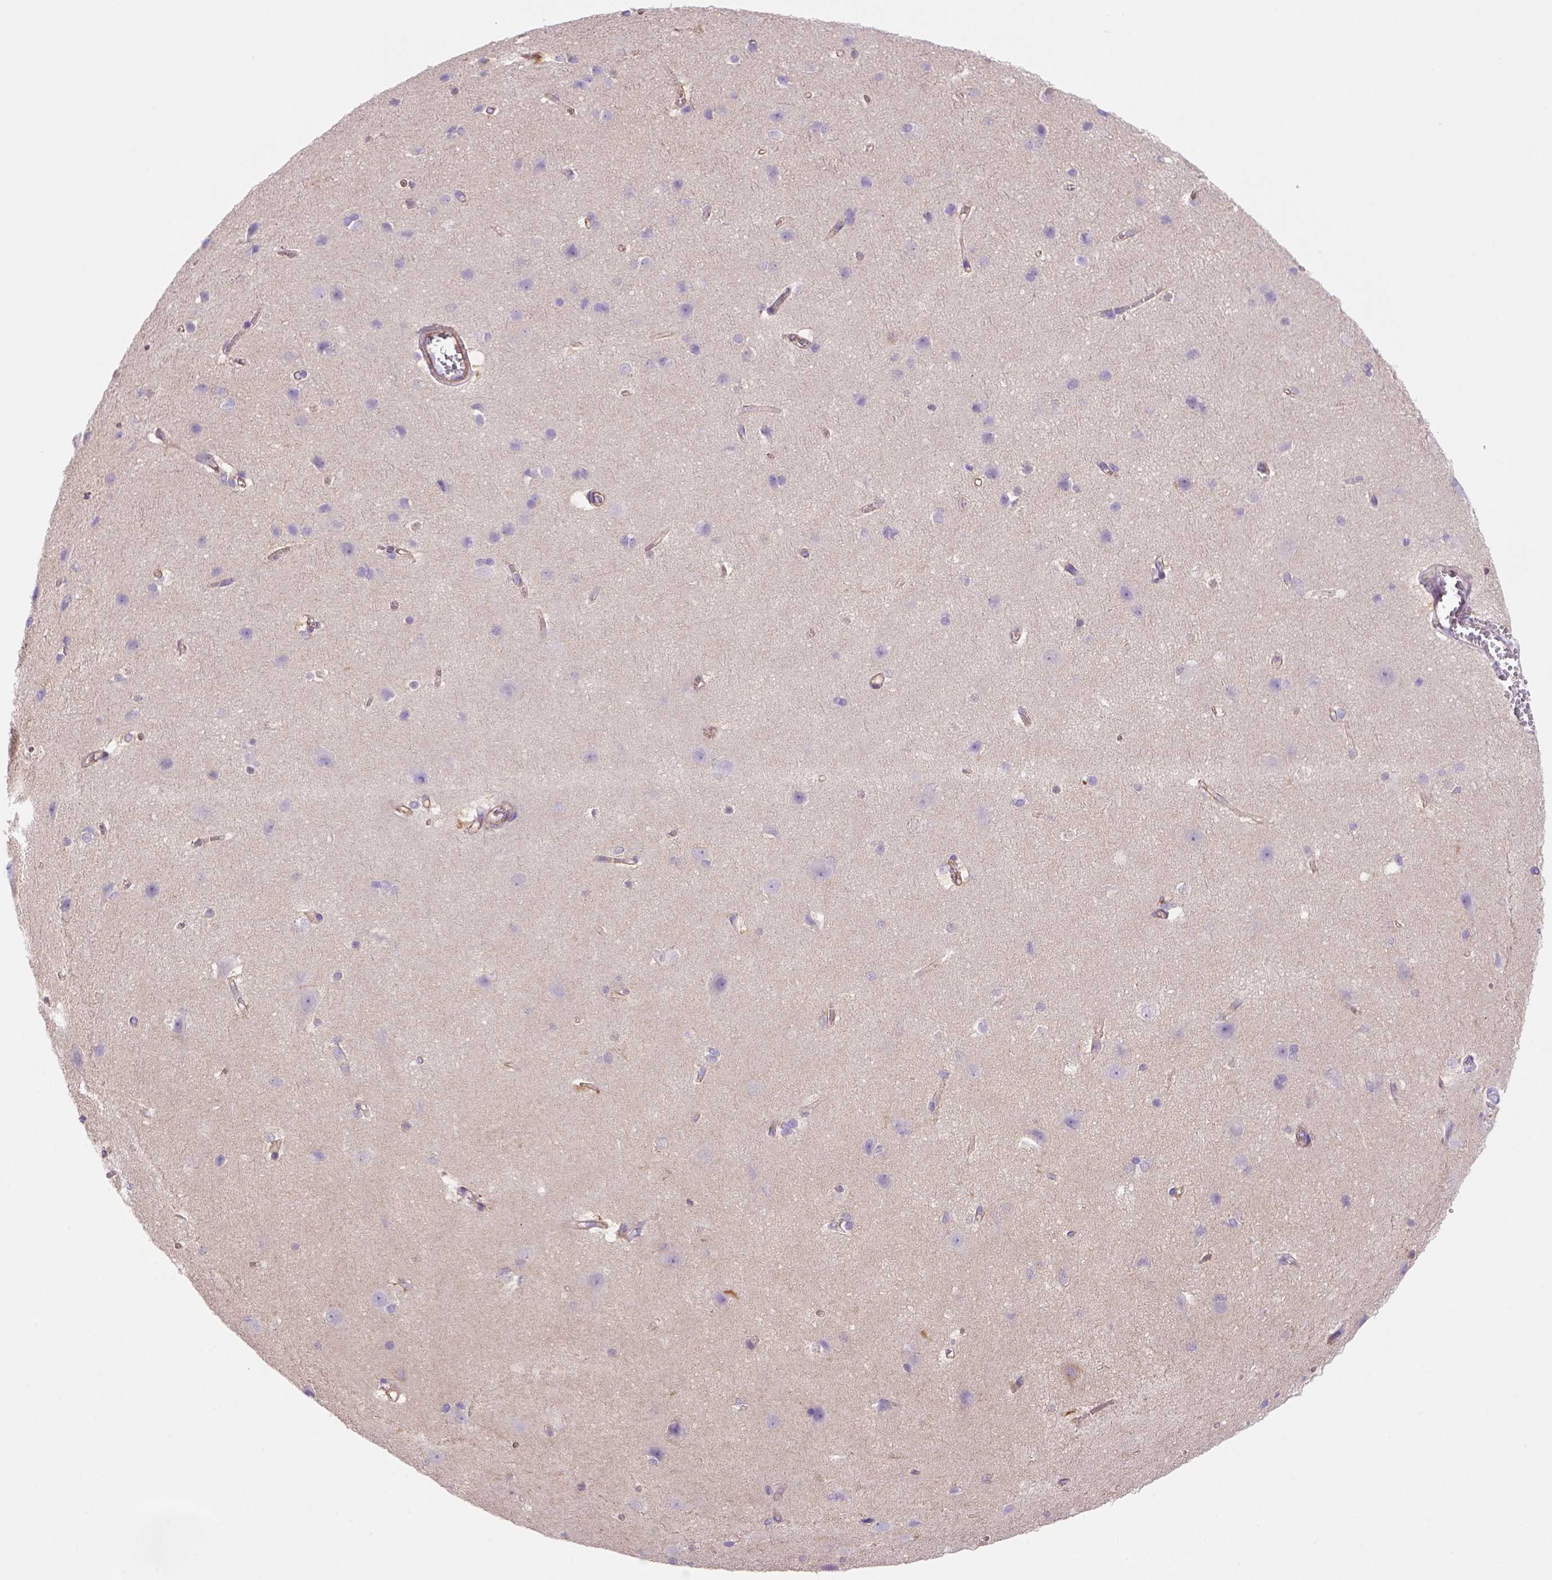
{"staining": {"intensity": "strong", "quantity": ">75%", "location": "cytoplasmic/membranous"}, "tissue": "cerebral cortex", "cell_type": "Endothelial cells", "image_type": "normal", "snomed": [{"axis": "morphology", "description": "Normal tissue, NOS"}, {"axis": "topography", "description": "Cerebral cortex"}], "caption": "IHC (DAB) staining of benign cerebral cortex displays strong cytoplasmic/membranous protein positivity in about >75% of endothelial cells. IHC stains the protein of interest in brown and the nuclei are stained blue.", "gene": "PEX12", "patient": {"sex": "male", "age": 37}}